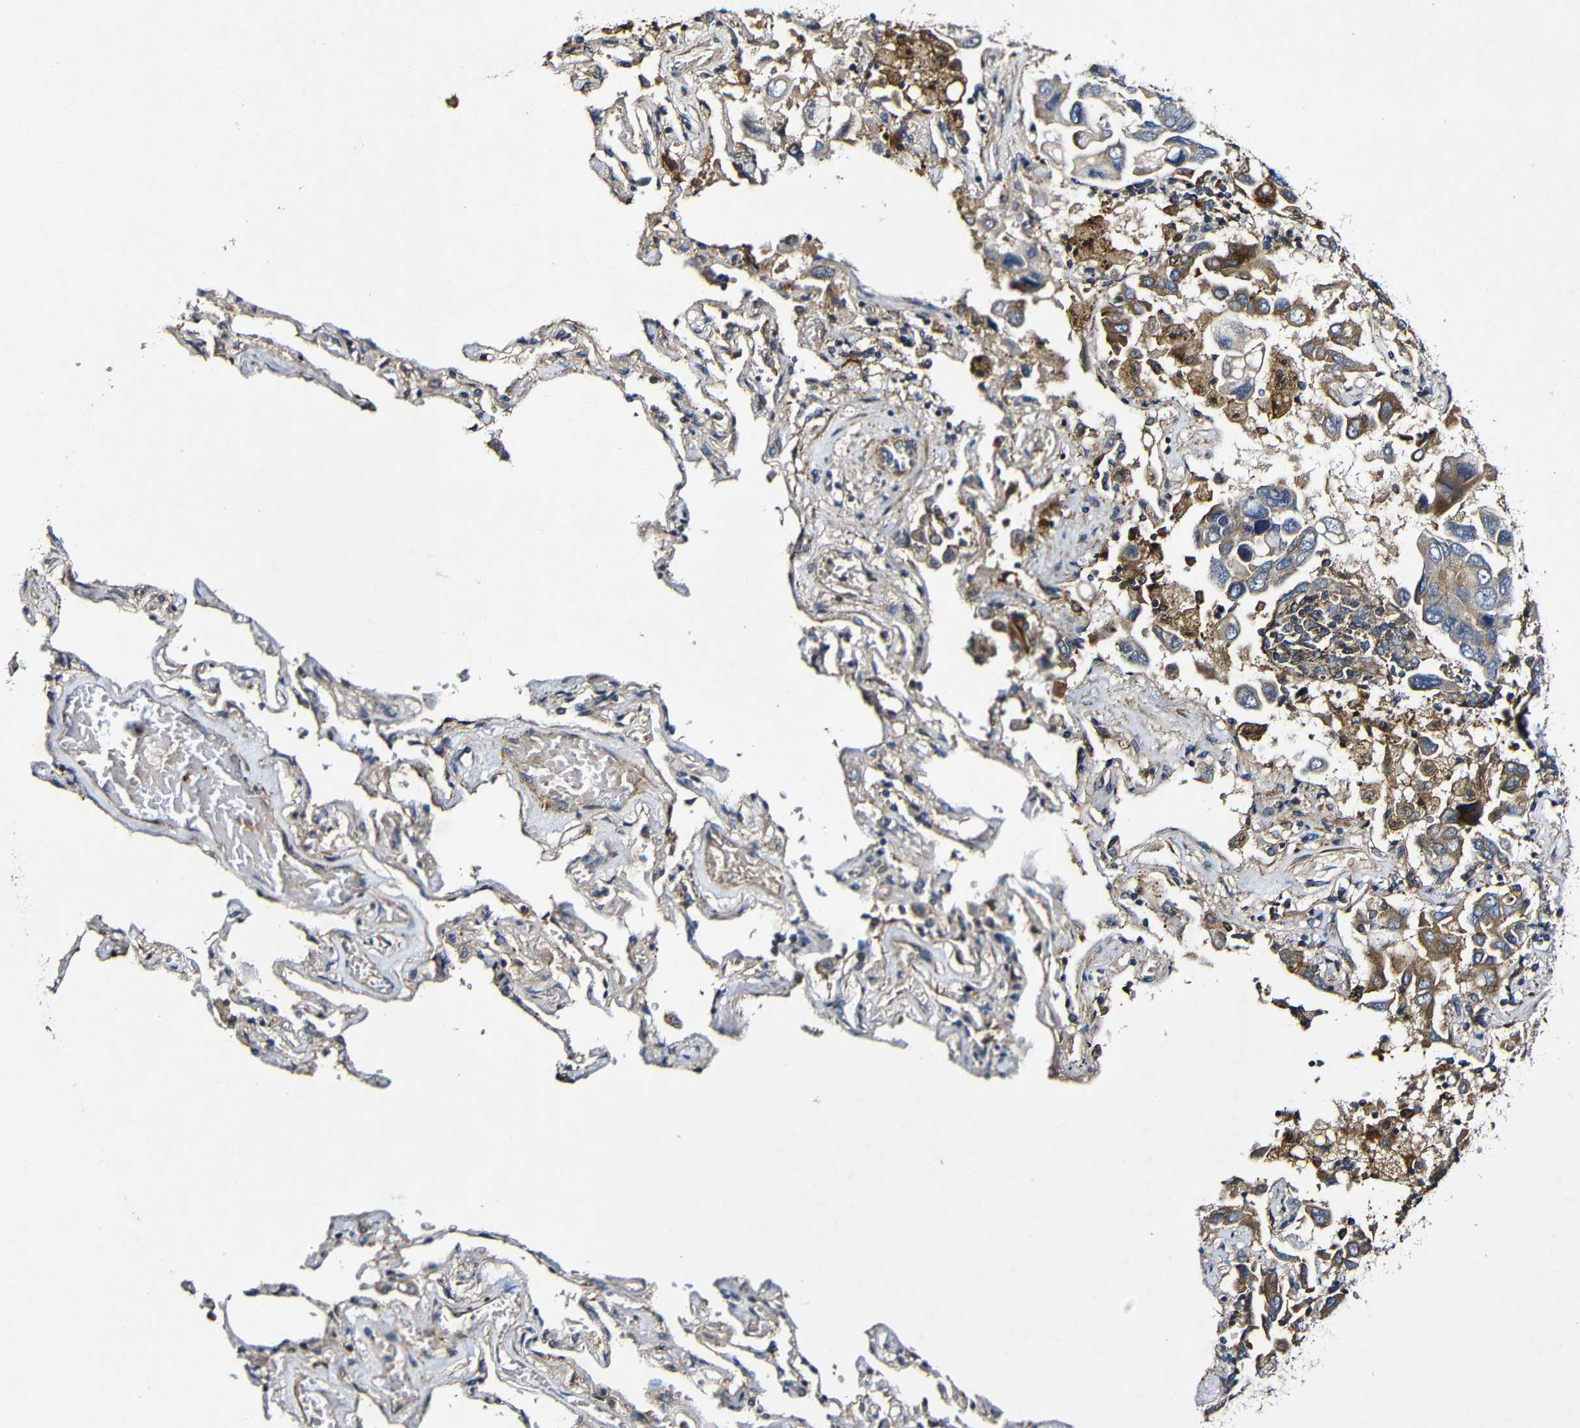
{"staining": {"intensity": "moderate", "quantity": "25%-75%", "location": "cytoplasmic/membranous"}, "tissue": "lung cancer", "cell_type": "Tumor cells", "image_type": "cancer", "snomed": [{"axis": "morphology", "description": "Adenocarcinoma, NOS"}, {"axis": "topography", "description": "Lung"}], "caption": "Protein expression by immunohistochemistry demonstrates moderate cytoplasmic/membranous expression in approximately 25%-75% of tumor cells in lung cancer. Using DAB (3,3'-diaminobenzidine) (brown) and hematoxylin (blue) stains, captured at high magnification using brightfield microscopy.", "gene": "GSDME", "patient": {"sex": "male", "age": 64}}